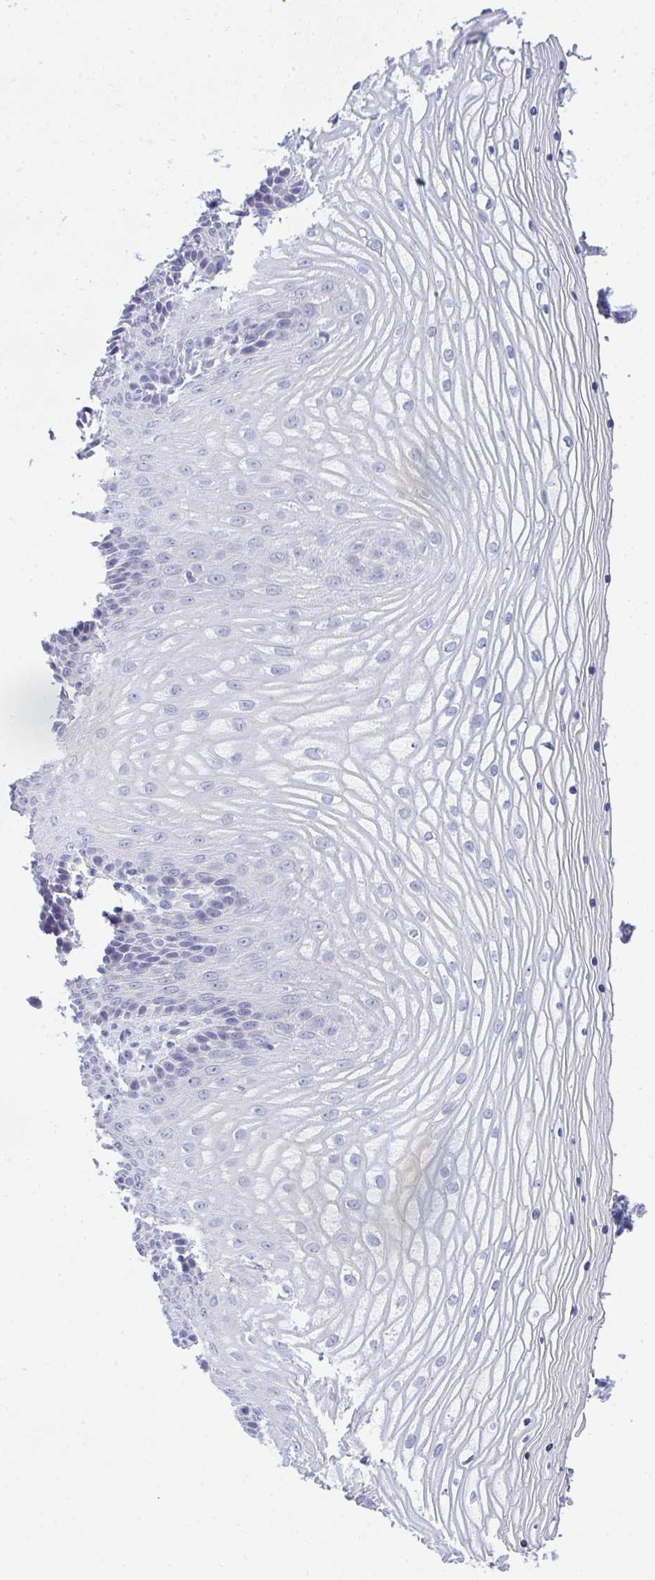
{"staining": {"intensity": "negative", "quantity": "none", "location": "none"}, "tissue": "vagina", "cell_type": "Squamous epithelial cells", "image_type": "normal", "snomed": [{"axis": "morphology", "description": "Normal tissue, NOS"}, {"axis": "topography", "description": "Vagina"}], "caption": "This photomicrograph is of unremarkable vagina stained with immunohistochemistry (IHC) to label a protein in brown with the nuclei are counter-stained blue. There is no expression in squamous epithelial cells. Brightfield microscopy of immunohistochemistry (IHC) stained with DAB (brown) and hematoxylin (blue), captured at high magnification.", "gene": "TMEM82", "patient": {"sex": "female", "age": 45}}